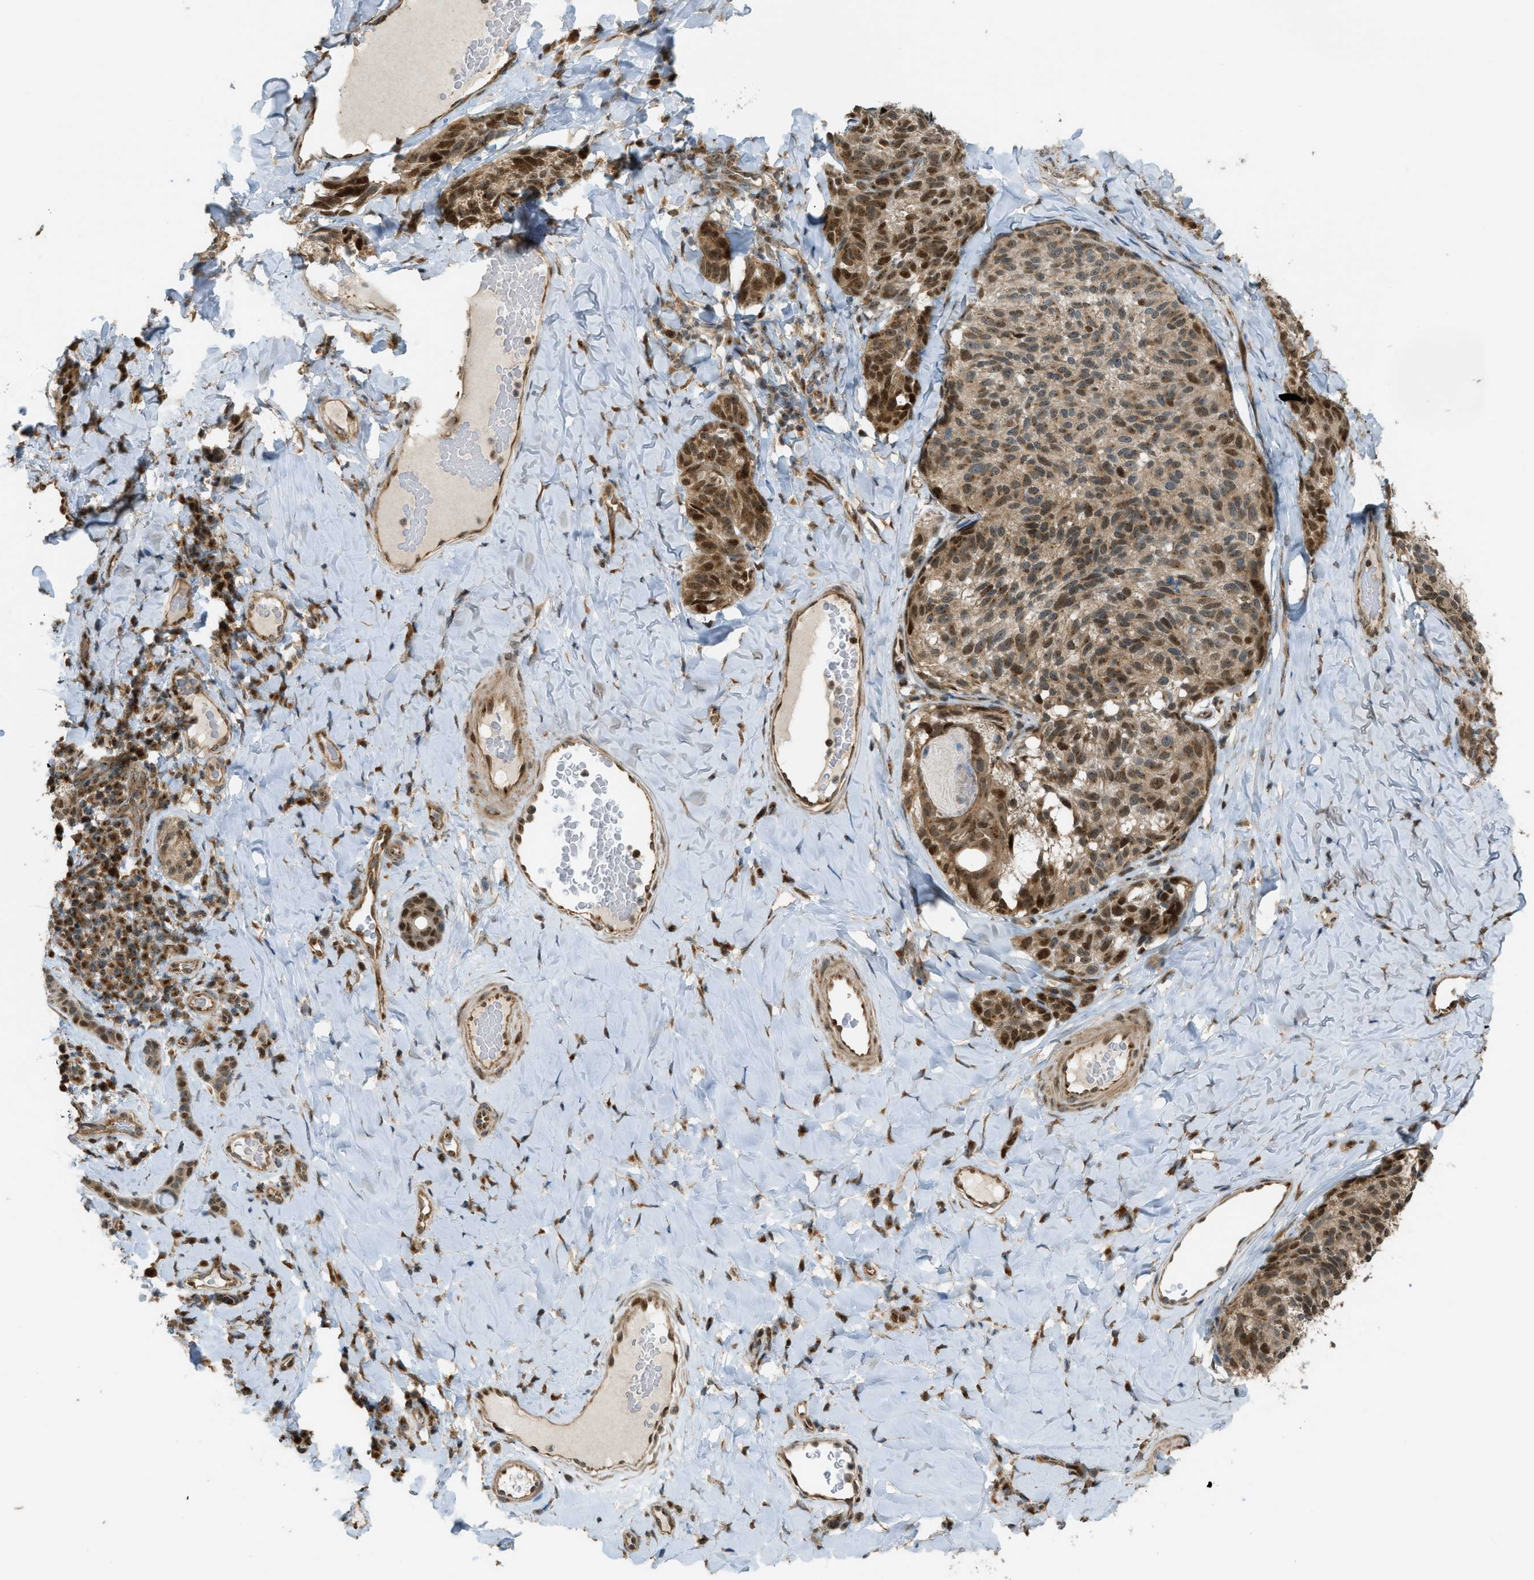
{"staining": {"intensity": "moderate", "quantity": ">75%", "location": "cytoplasmic/membranous,nuclear"}, "tissue": "melanoma", "cell_type": "Tumor cells", "image_type": "cancer", "snomed": [{"axis": "morphology", "description": "Malignant melanoma, NOS"}, {"axis": "topography", "description": "Skin"}], "caption": "Tumor cells demonstrate medium levels of moderate cytoplasmic/membranous and nuclear staining in about >75% of cells in malignant melanoma. (DAB (3,3'-diaminobenzidine) IHC, brown staining for protein, blue staining for nuclei).", "gene": "CCDC186", "patient": {"sex": "female", "age": 73}}